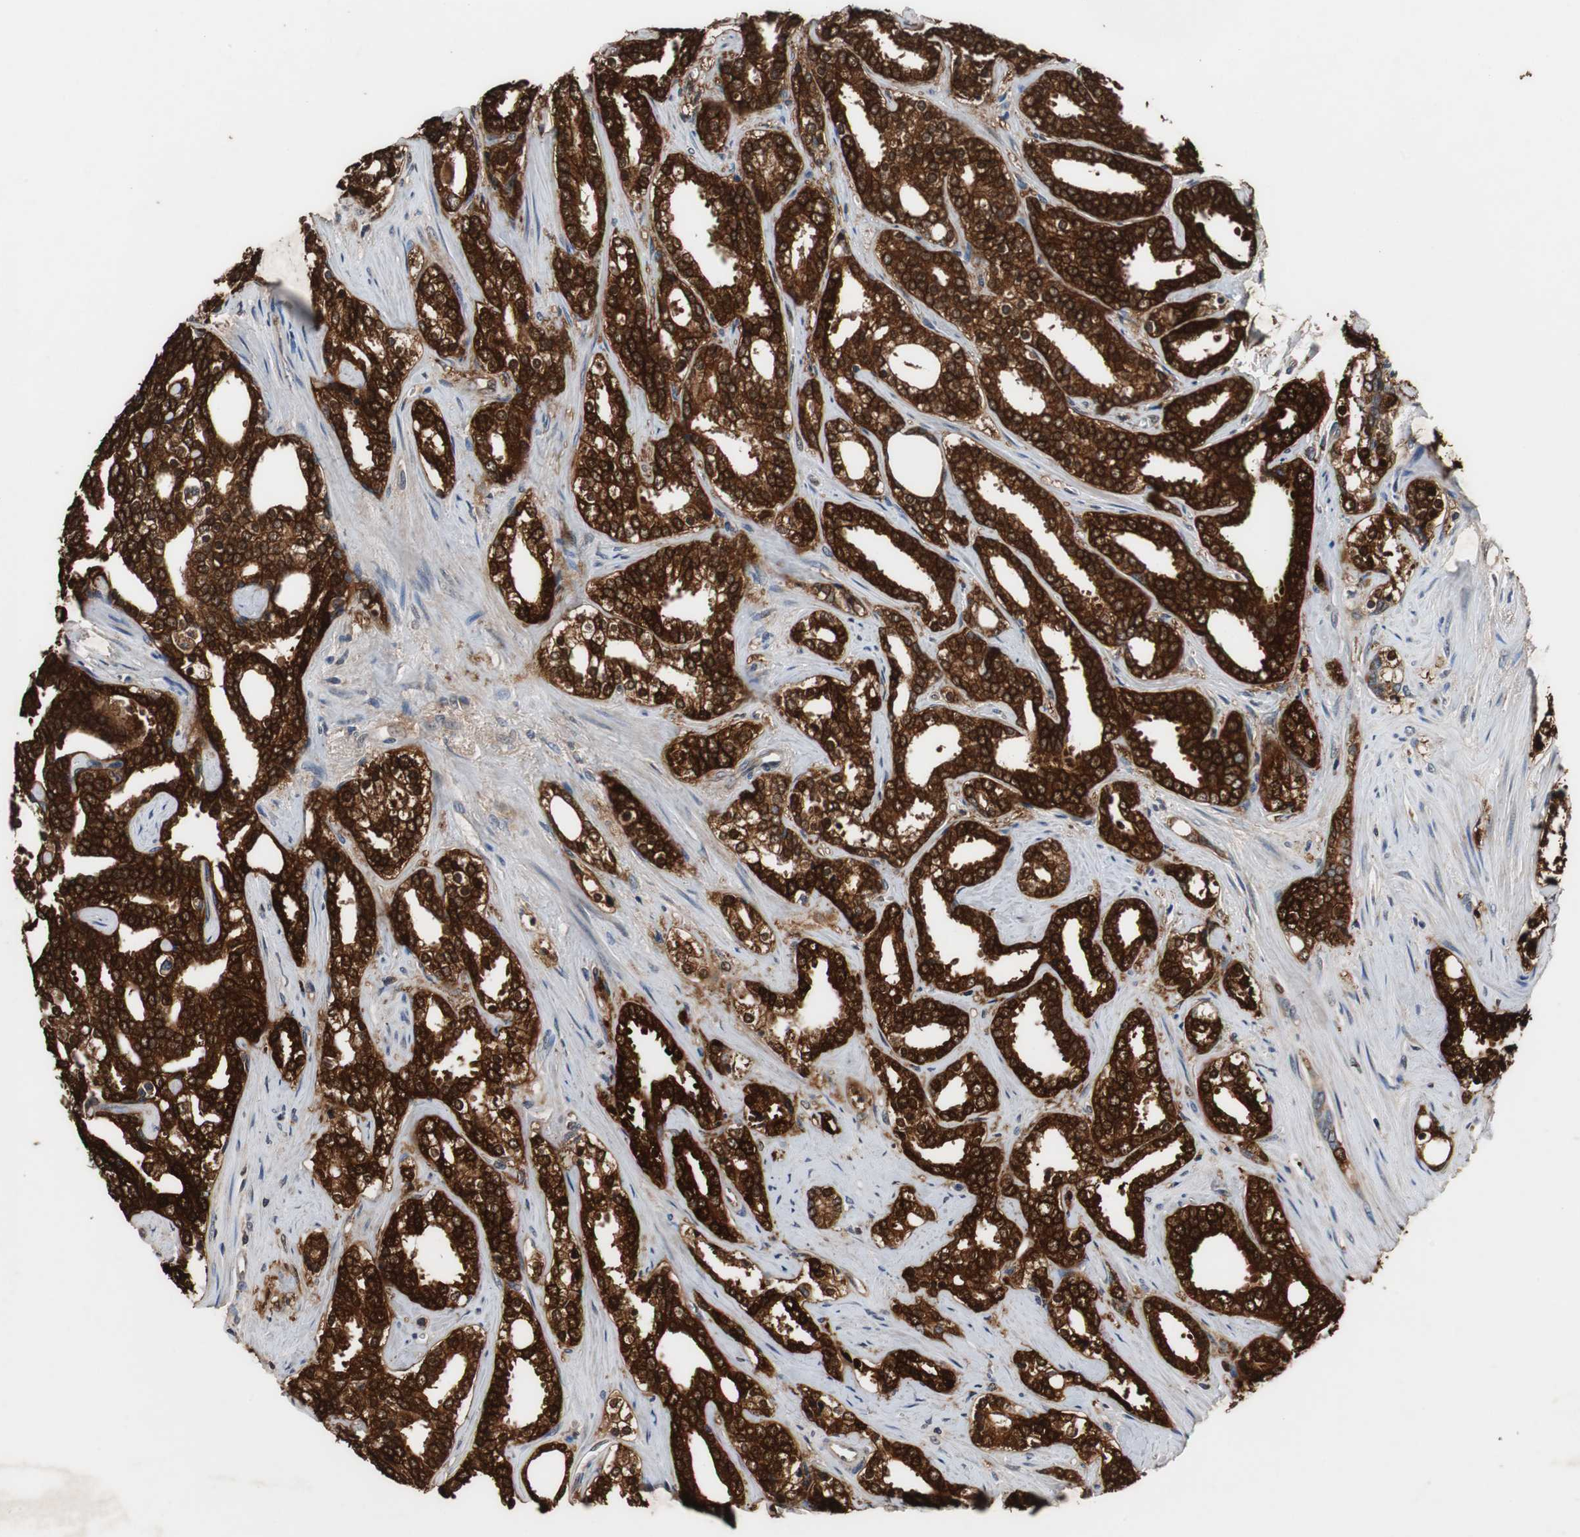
{"staining": {"intensity": "strong", "quantity": ">75%", "location": "cytoplasmic/membranous,nuclear"}, "tissue": "prostate cancer", "cell_type": "Tumor cells", "image_type": "cancer", "snomed": [{"axis": "morphology", "description": "Adenocarcinoma, High grade"}, {"axis": "topography", "description": "Prostate"}], "caption": "Adenocarcinoma (high-grade) (prostate) stained for a protein (brown) demonstrates strong cytoplasmic/membranous and nuclear positive positivity in about >75% of tumor cells.", "gene": "NDRG1", "patient": {"sex": "male", "age": 67}}